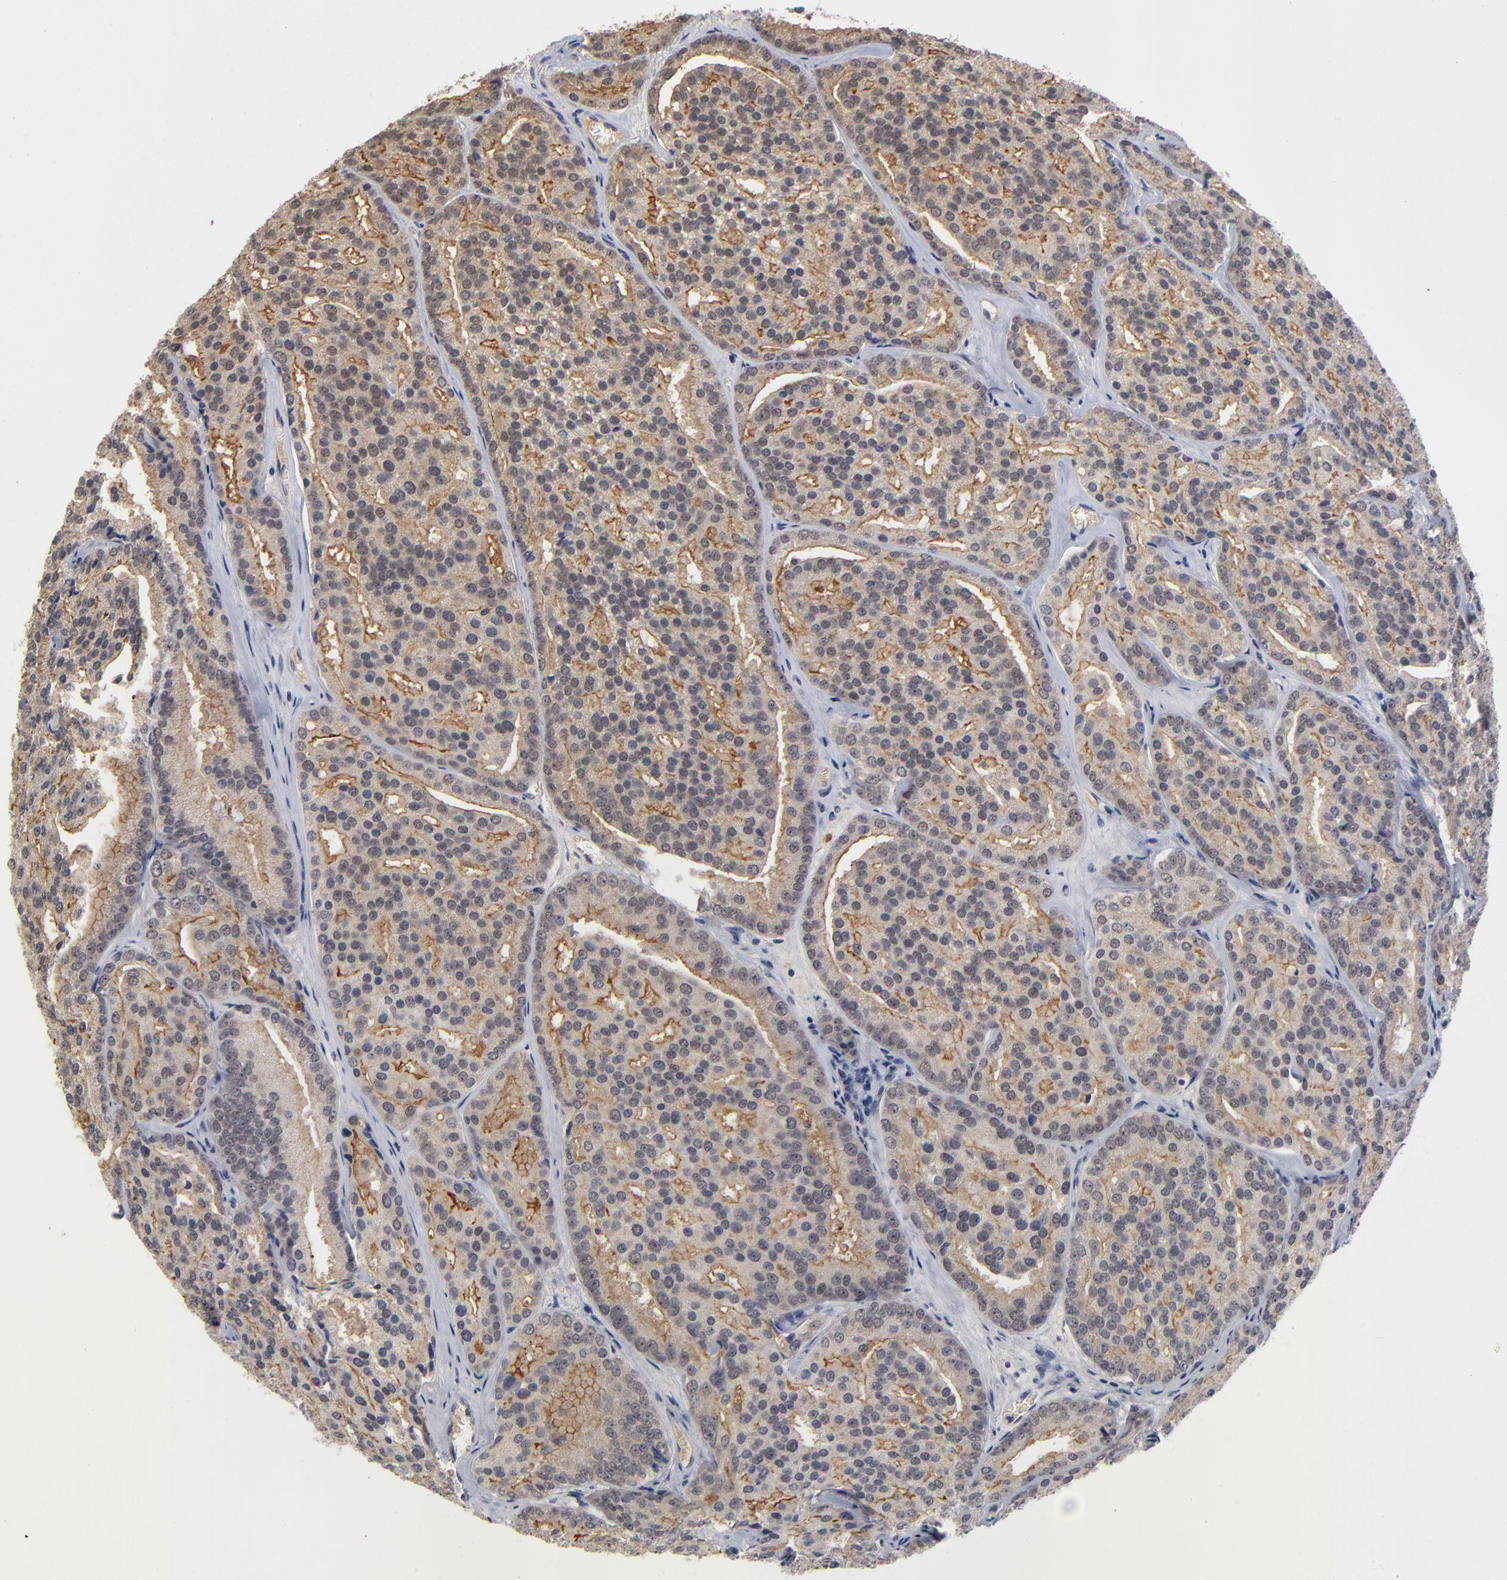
{"staining": {"intensity": "moderate", "quantity": ">75%", "location": "cytoplasmic/membranous"}, "tissue": "prostate cancer", "cell_type": "Tumor cells", "image_type": "cancer", "snomed": [{"axis": "morphology", "description": "Adenocarcinoma, High grade"}, {"axis": "topography", "description": "Prostate"}], "caption": "About >75% of tumor cells in prostate high-grade adenocarcinoma display moderate cytoplasmic/membranous protein positivity as visualized by brown immunohistochemical staining.", "gene": "WSB1", "patient": {"sex": "male", "age": 64}}